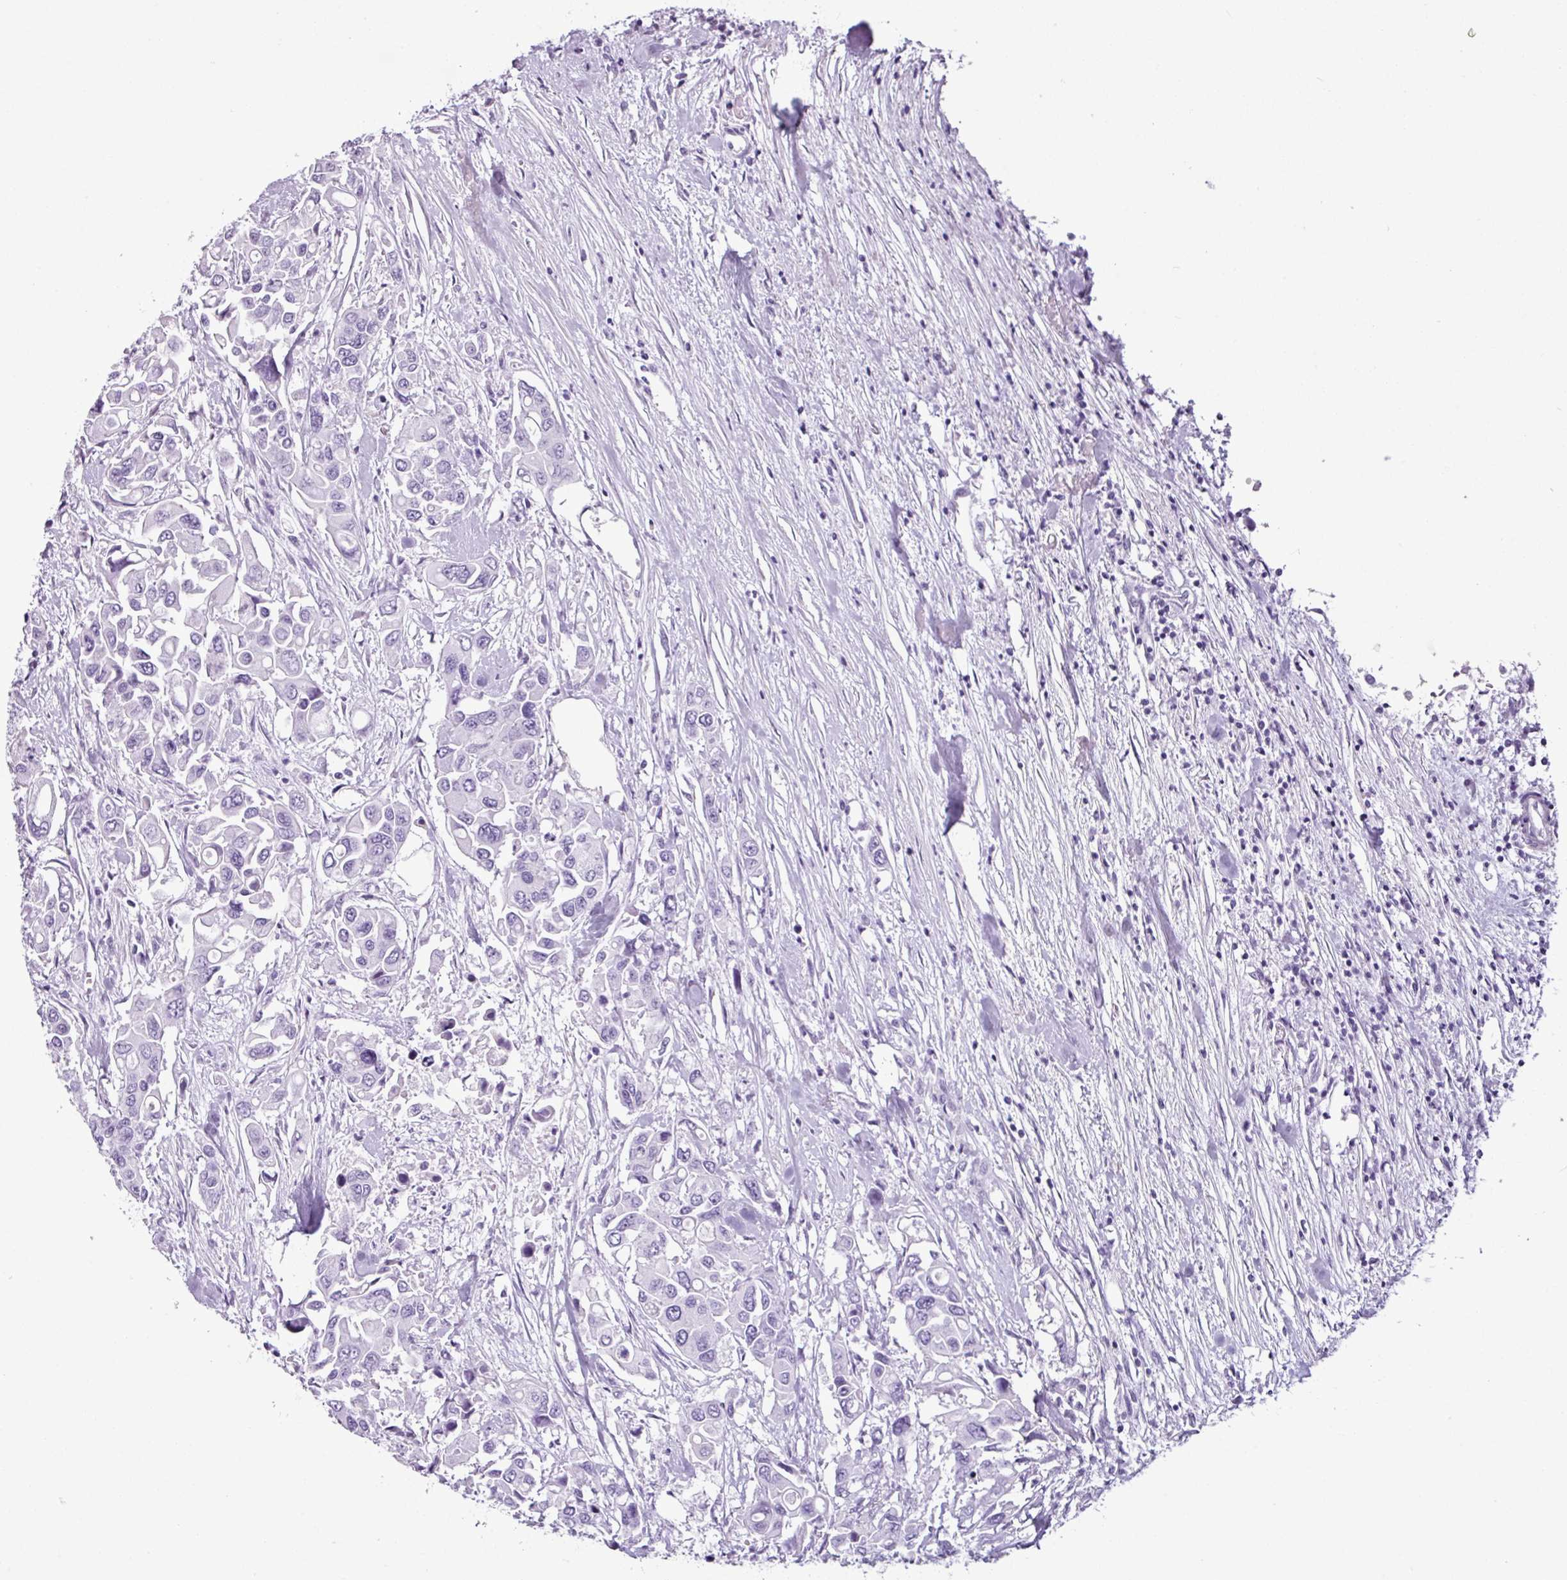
{"staining": {"intensity": "negative", "quantity": "none", "location": "none"}, "tissue": "colorectal cancer", "cell_type": "Tumor cells", "image_type": "cancer", "snomed": [{"axis": "morphology", "description": "Adenocarcinoma, NOS"}, {"axis": "topography", "description": "Colon"}], "caption": "The micrograph reveals no significant expression in tumor cells of colorectal adenocarcinoma.", "gene": "SCT", "patient": {"sex": "male", "age": 77}}